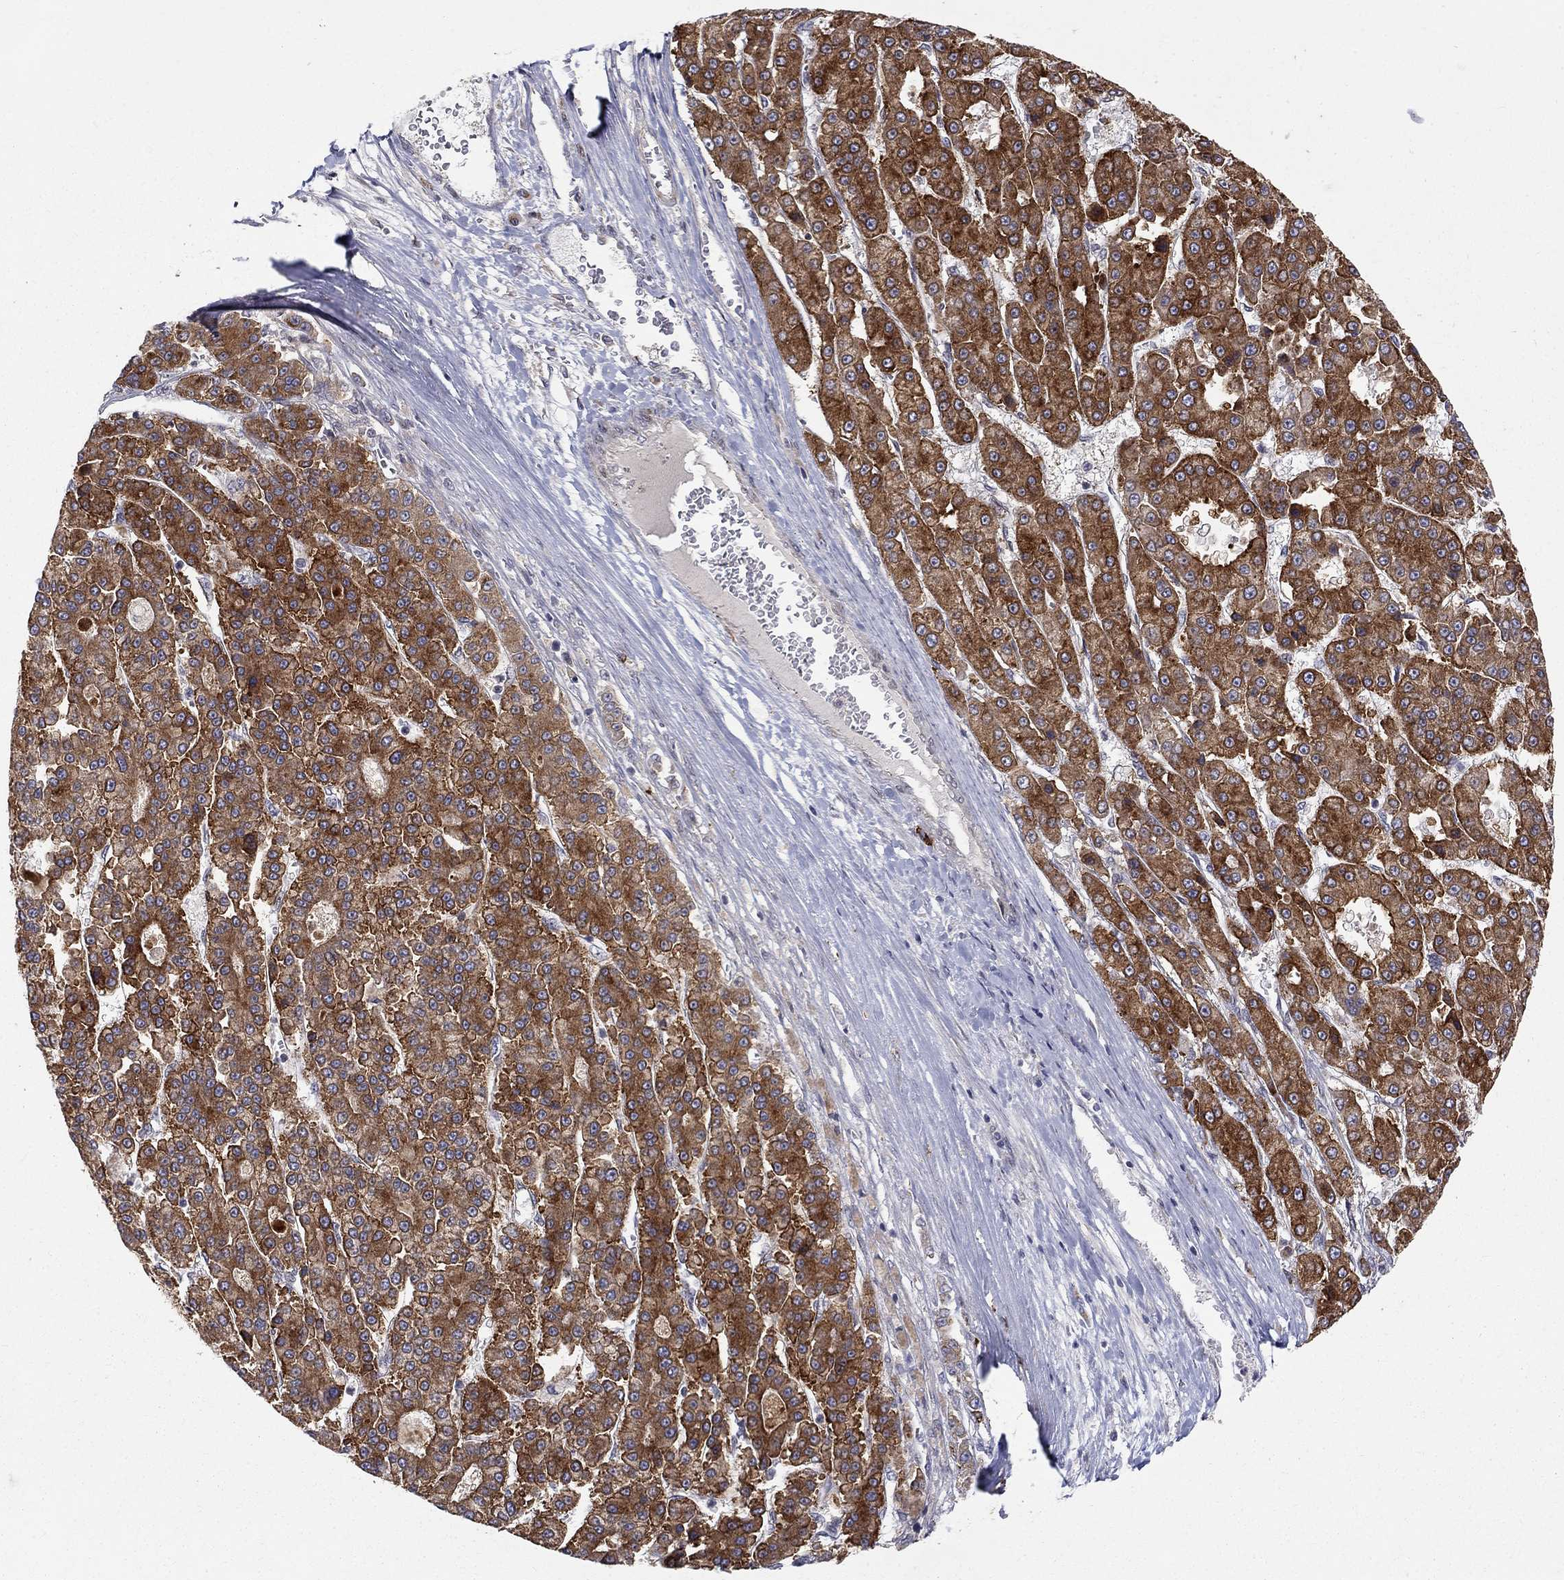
{"staining": {"intensity": "strong", "quantity": ">75%", "location": "cytoplasmic/membranous"}, "tissue": "liver cancer", "cell_type": "Tumor cells", "image_type": "cancer", "snomed": [{"axis": "morphology", "description": "Carcinoma, Hepatocellular, NOS"}, {"axis": "topography", "description": "Liver"}], "caption": "DAB (3,3'-diaminobenzidine) immunohistochemical staining of human liver cancer shows strong cytoplasmic/membranous protein positivity in approximately >75% of tumor cells.", "gene": "WDR19", "patient": {"sex": "male", "age": 70}}